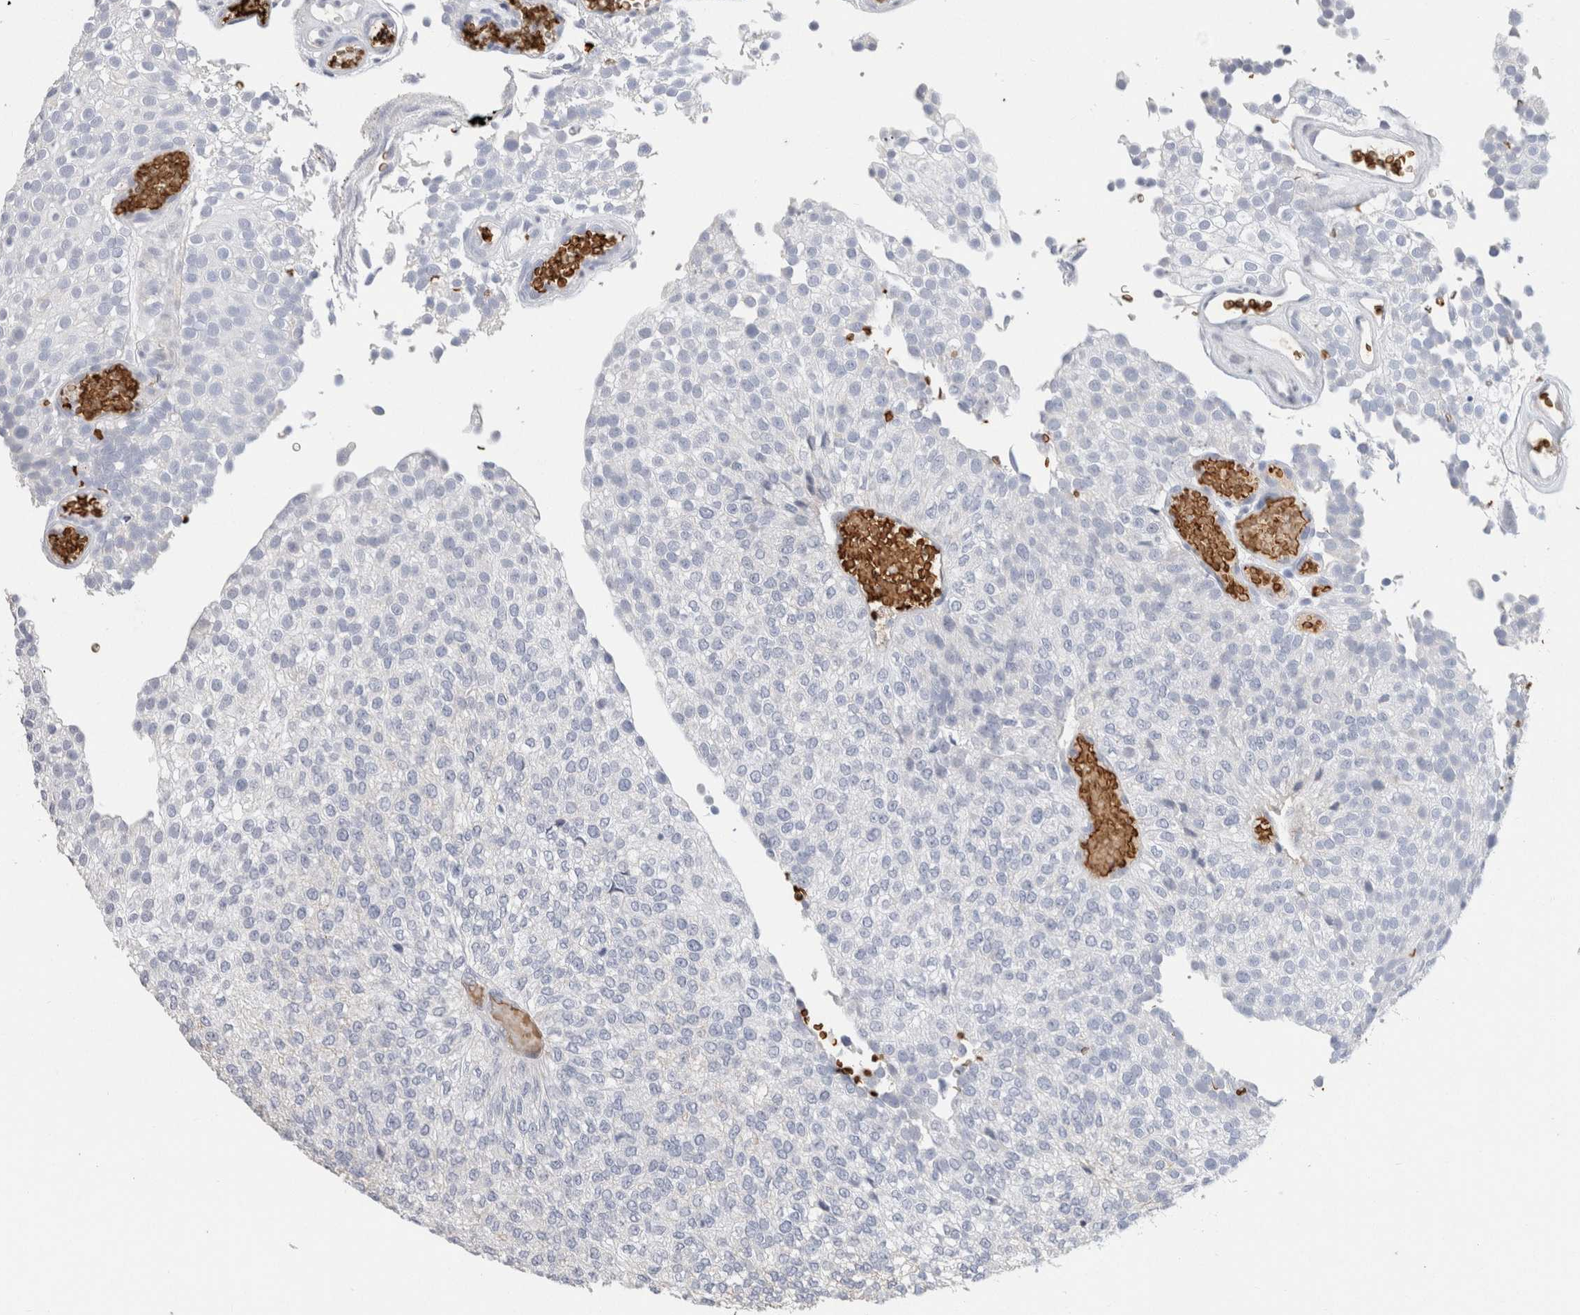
{"staining": {"intensity": "negative", "quantity": "none", "location": "none"}, "tissue": "urothelial cancer", "cell_type": "Tumor cells", "image_type": "cancer", "snomed": [{"axis": "morphology", "description": "Urothelial carcinoma, Low grade"}, {"axis": "topography", "description": "Urinary bladder"}], "caption": "Immunohistochemistry (IHC) micrograph of neoplastic tissue: low-grade urothelial carcinoma stained with DAB reveals no significant protein staining in tumor cells.", "gene": "CA1", "patient": {"sex": "male", "age": 78}}